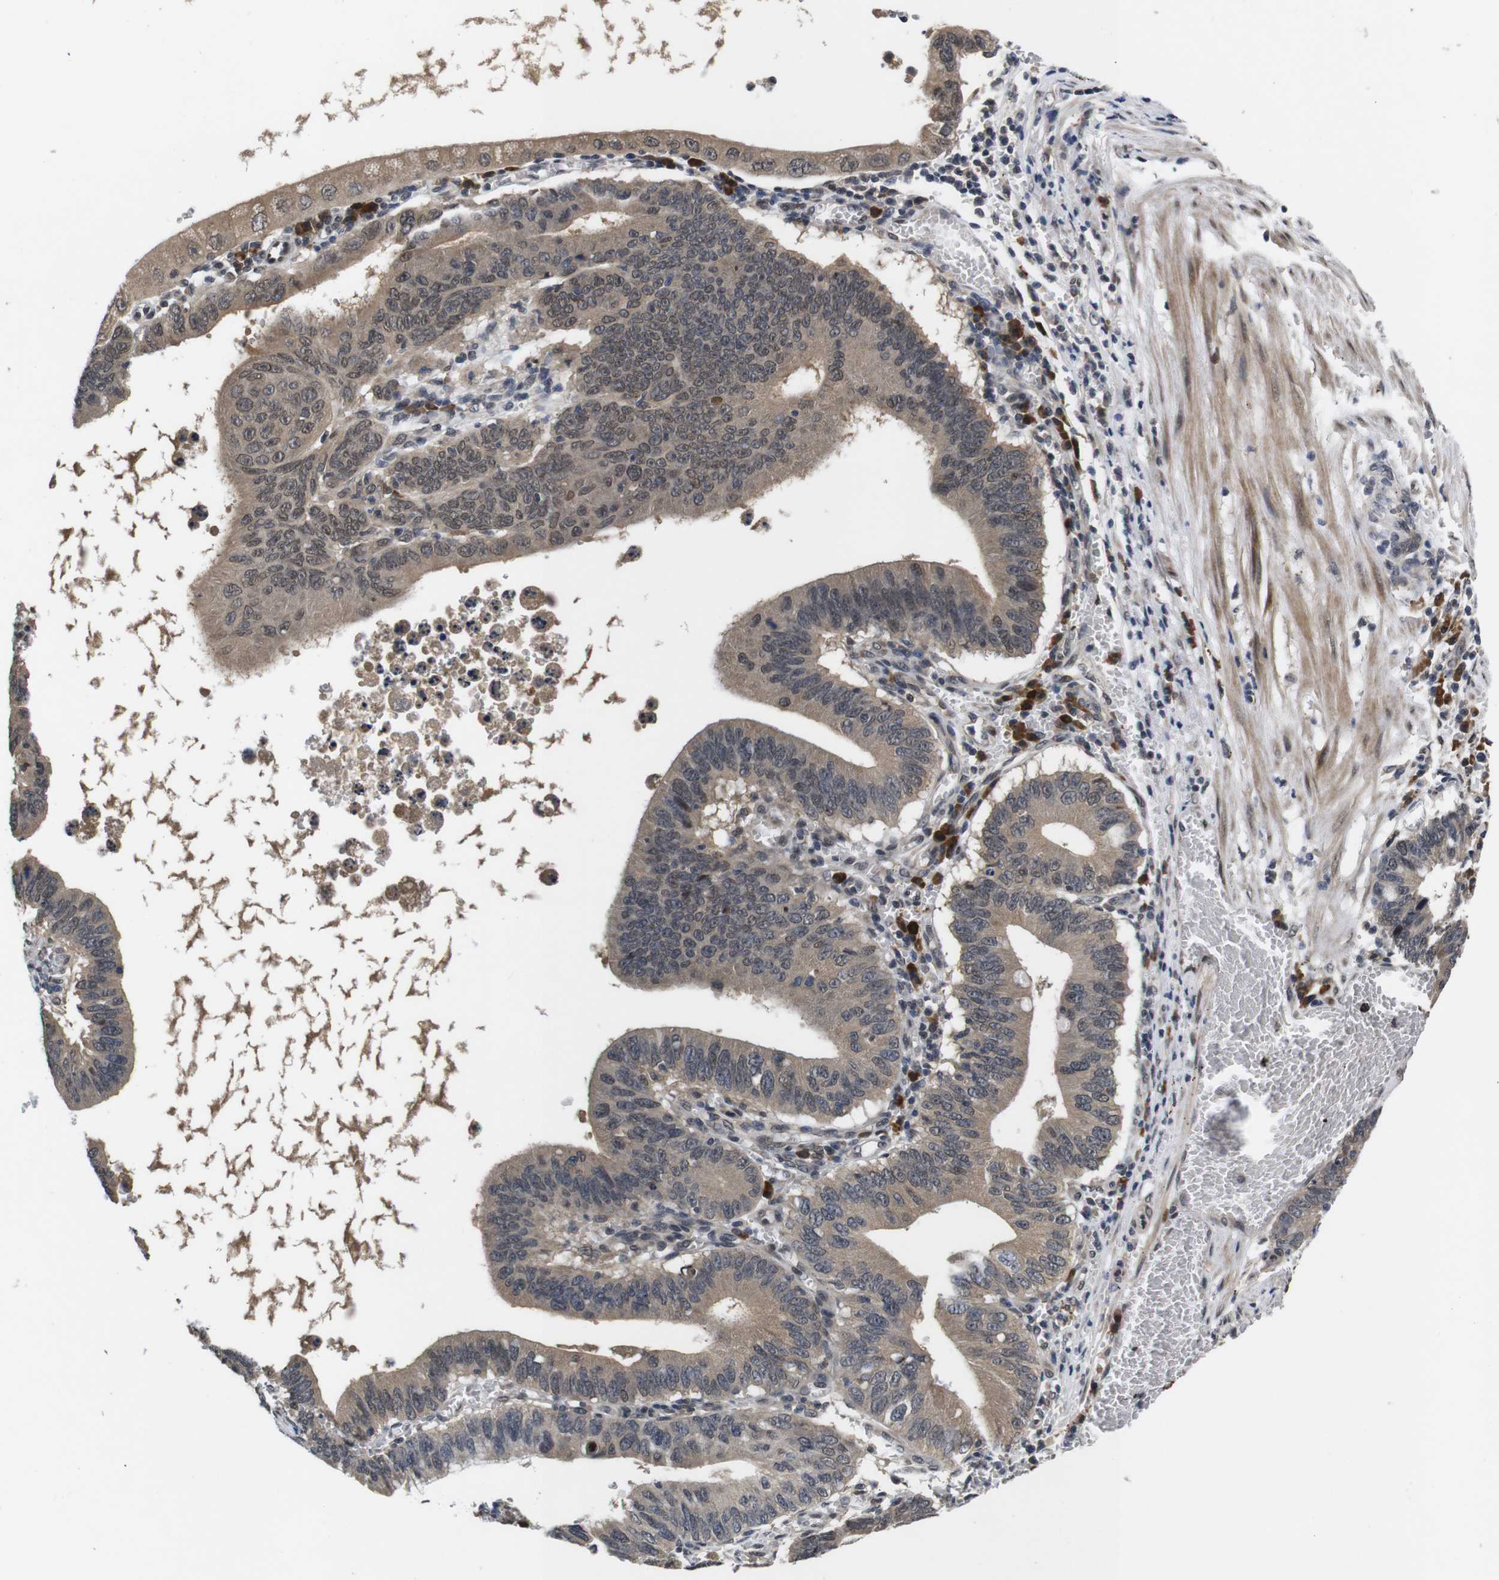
{"staining": {"intensity": "weak", "quantity": ">75%", "location": "cytoplasmic/membranous,nuclear"}, "tissue": "stomach cancer", "cell_type": "Tumor cells", "image_type": "cancer", "snomed": [{"axis": "morphology", "description": "Adenocarcinoma, NOS"}, {"axis": "topography", "description": "Stomach"}, {"axis": "topography", "description": "Gastric cardia"}], "caption": "Tumor cells demonstrate low levels of weak cytoplasmic/membranous and nuclear expression in approximately >75% of cells in human adenocarcinoma (stomach).", "gene": "ZBTB46", "patient": {"sex": "male", "age": 59}}